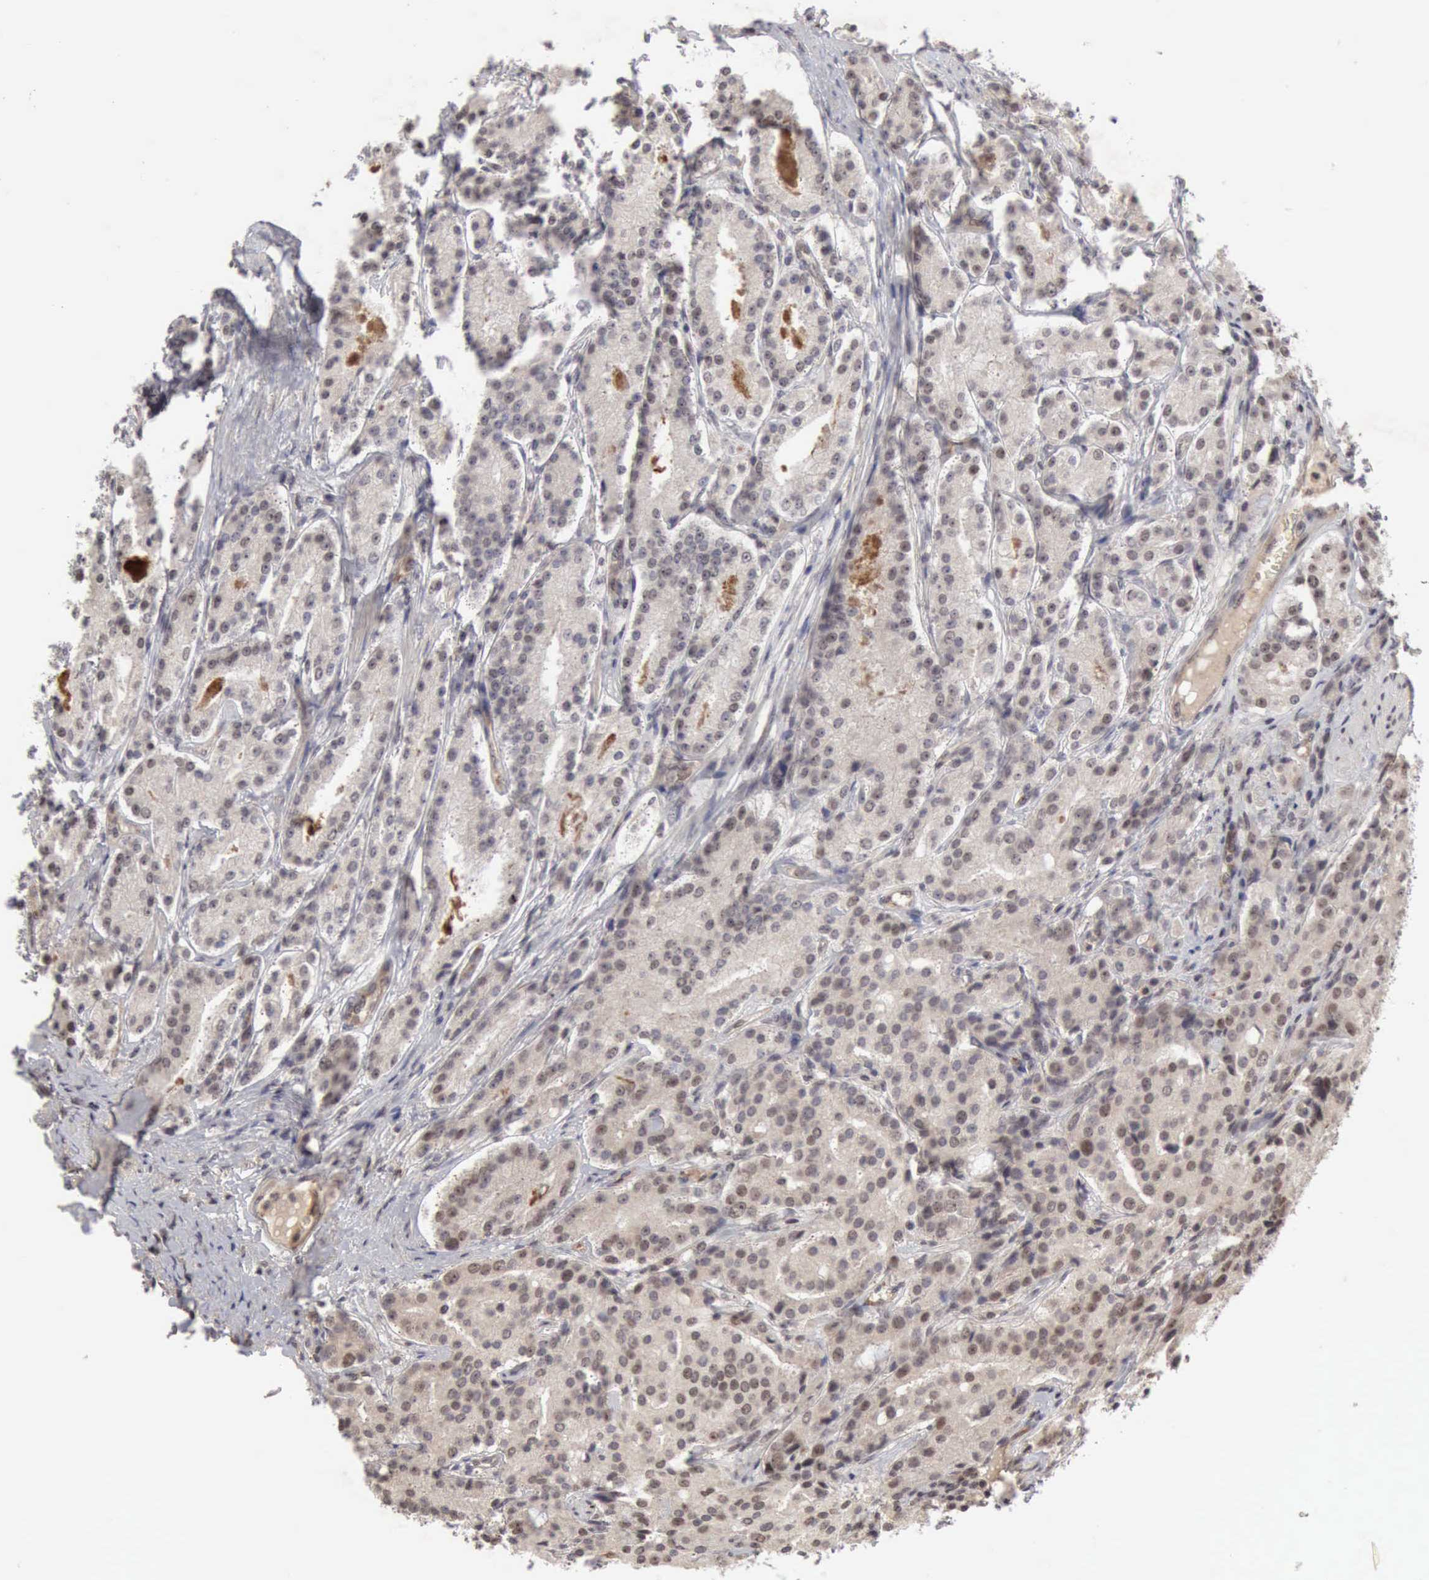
{"staining": {"intensity": "weak", "quantity": ">75%", "location": "cytoplasmic/membranous,nuclear"}, "tissue": "prostate cancer", "cell_type": "Tumor cells", "image_type": "cancer", "snomed": [{"axis": "morphology", "description": "Adenocarcinoma, Medium grade"}, {"axis": "topography", "description": "Prostate"}], "caption": "Medium-grade adenocarcinoma (prostate) stained with DAB IHC reveals low levels of weak cytoplasmic/membranous and nuclear staining in approximately >75% of tumor cells.", "gene": "CDKN2A", "patient": {"sex": "male", "age": 72}}